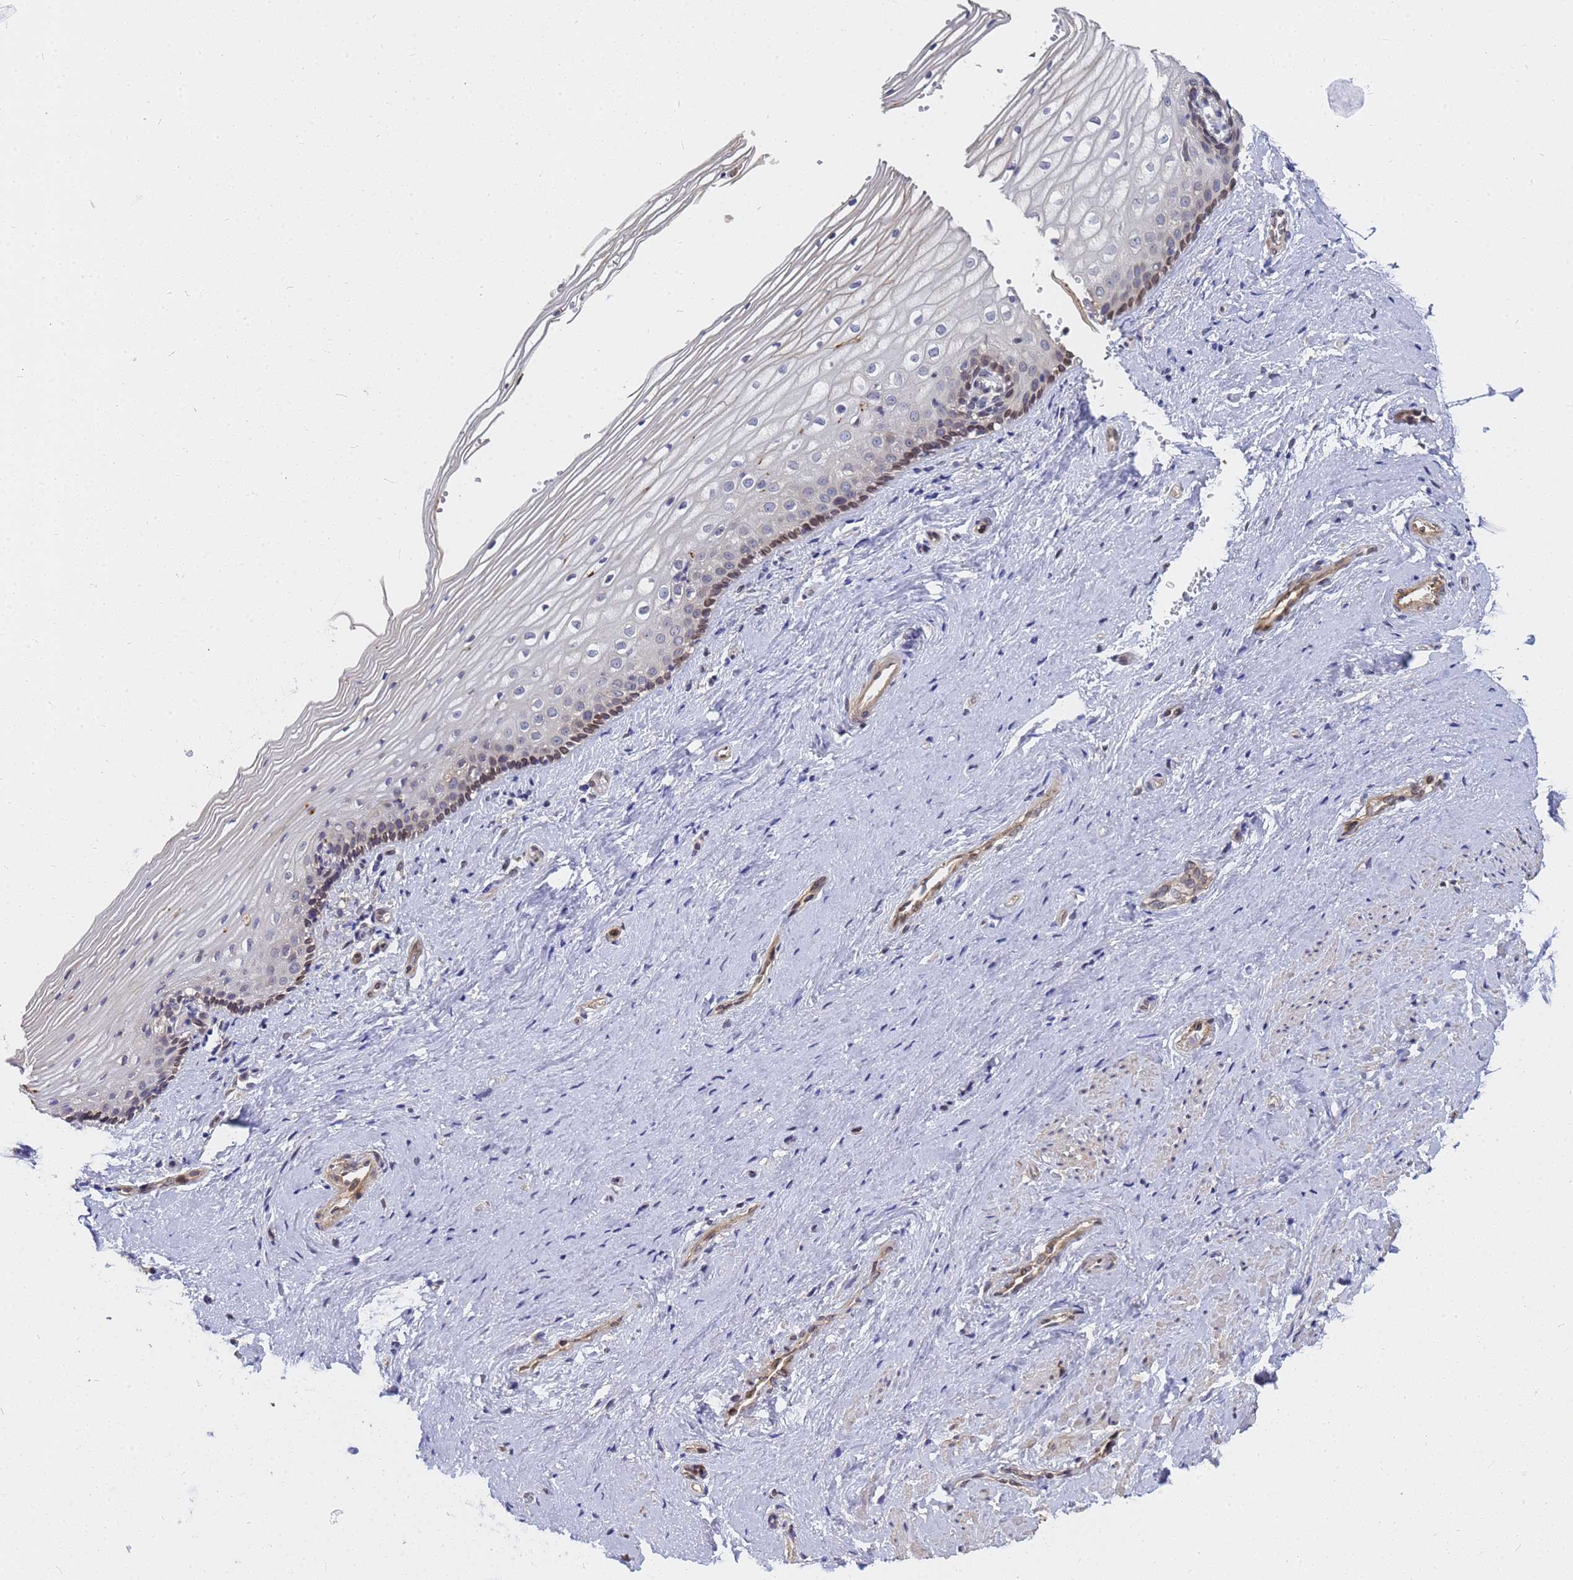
{"staining": {"intensity": "moderate", "quantity": "<25%", "location": "cytoplasmic/membranous"}, "tissue": "vagina", "cell_type": "Squamous epithelial cells", "image_type": "normal", "snomed": [{"axis": "morphology", "description": "Normal tissue, NOS"}, {"axis": "topography", "description": "Vagina"}], "caption": "Immunohistochemical staining of normal human vagina shows <25% levels of moderate cytoplasmic/membranous protein expression in about <25% of squamous epithelial cells. The staining is performed using DAB brown chromogen to label protein expression. The nuclei are counter-stained blue using hematoxylin.", "gene": "FAM166B", "patient": {"sex": "female", "age": 46}}